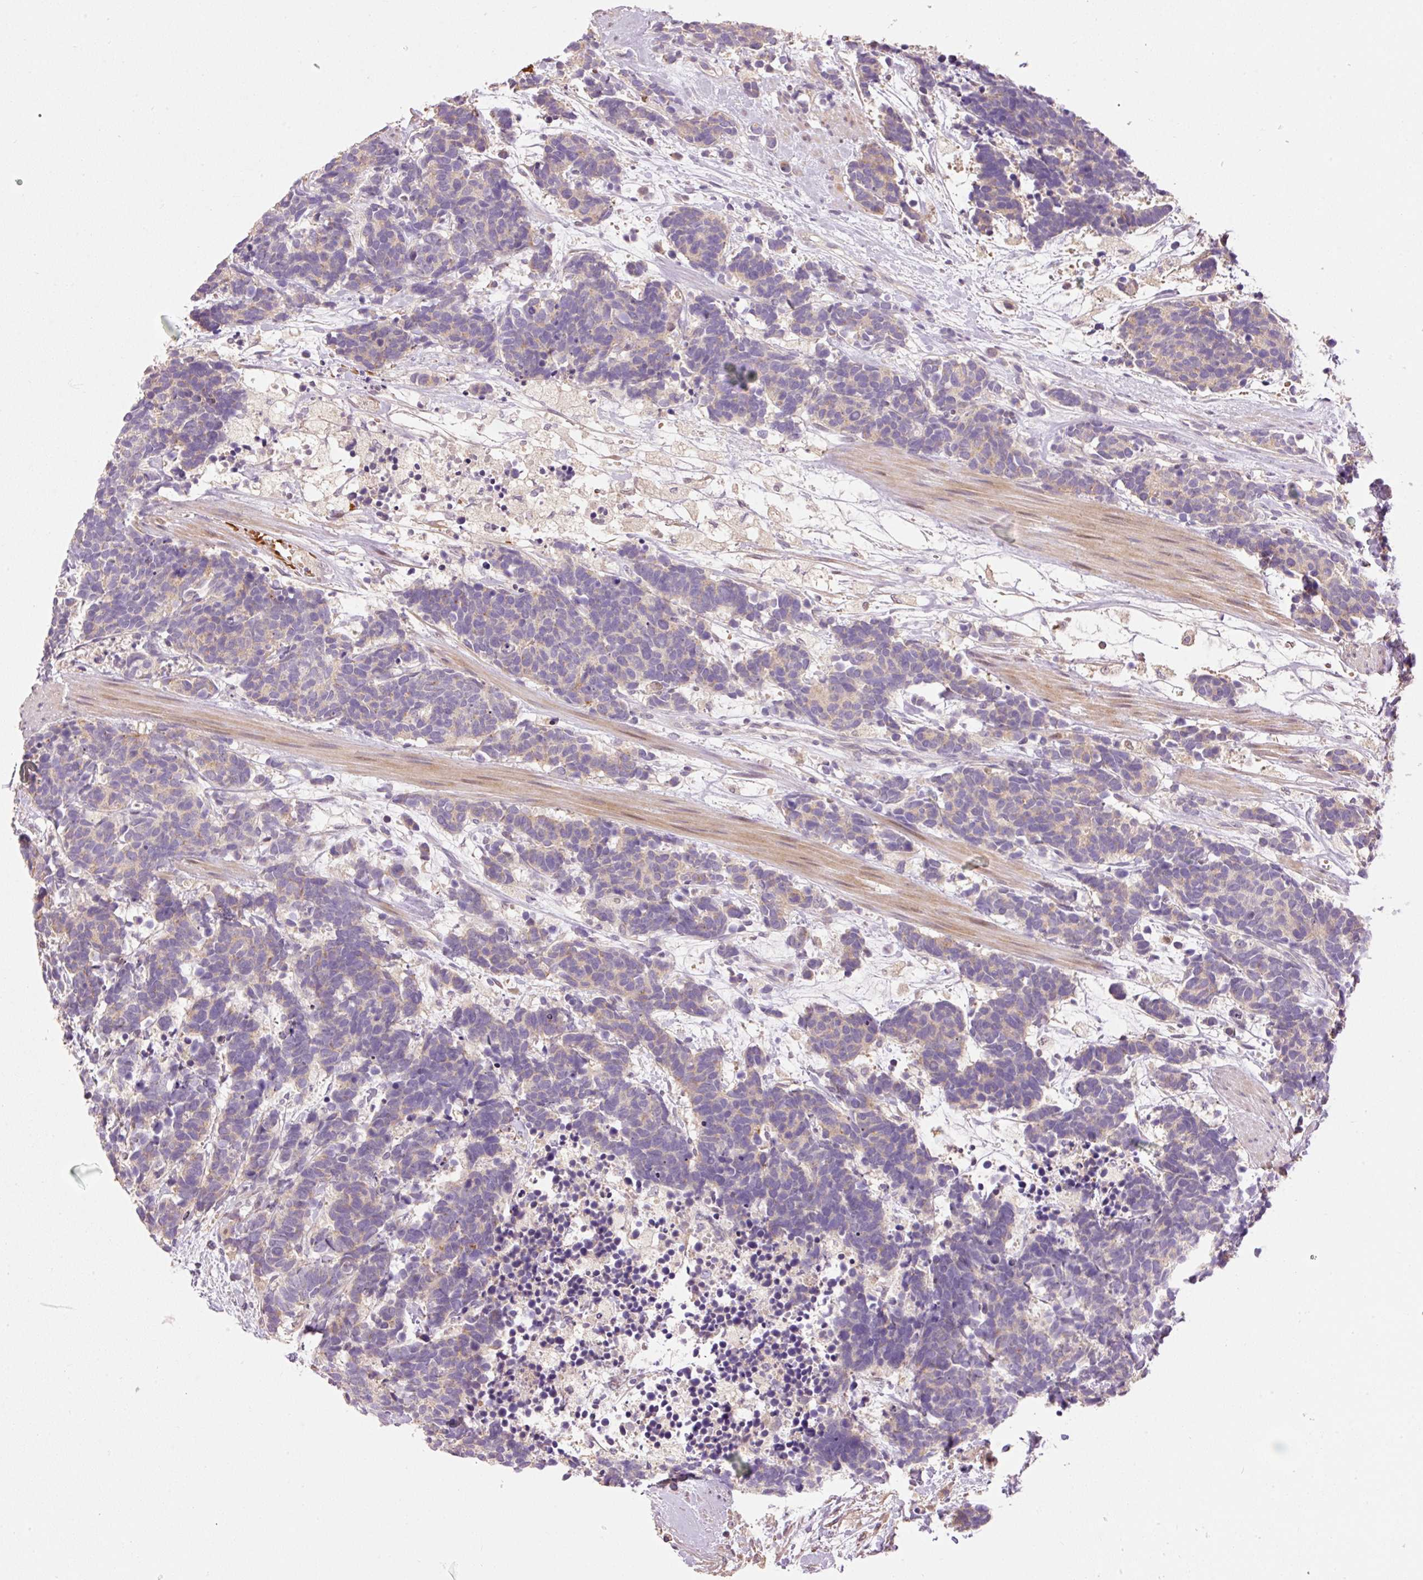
{"staining": {"intensity": "weak", "quantity": "<25%", "location": "cytoplasmic/membranous"}, "tissue": "carcinoid", "cell_type": "Tumor cells", "image_type": "cancer", "snomed": [{"axis": "morphology", "description": "Carcinoma, NOS"}, {"axis": "morphology", "description": "Carcinoid, malignant, NOS"}, {"axis": "topography", "description": "Prostate"}], "caption": "A high-resolution micrograph shows immunohistochemistry staining of carcinoma, which exhibits no significant staining in tumor cells. Brightfield microscopy of immunohistochemistry stained with DAB (3,3'-diaminobenzidine) (brown) and hematoxylin (blue), captured at high magnification.", "gene": "CMTM8", "patient": {"sex": "male", "age": 57}}